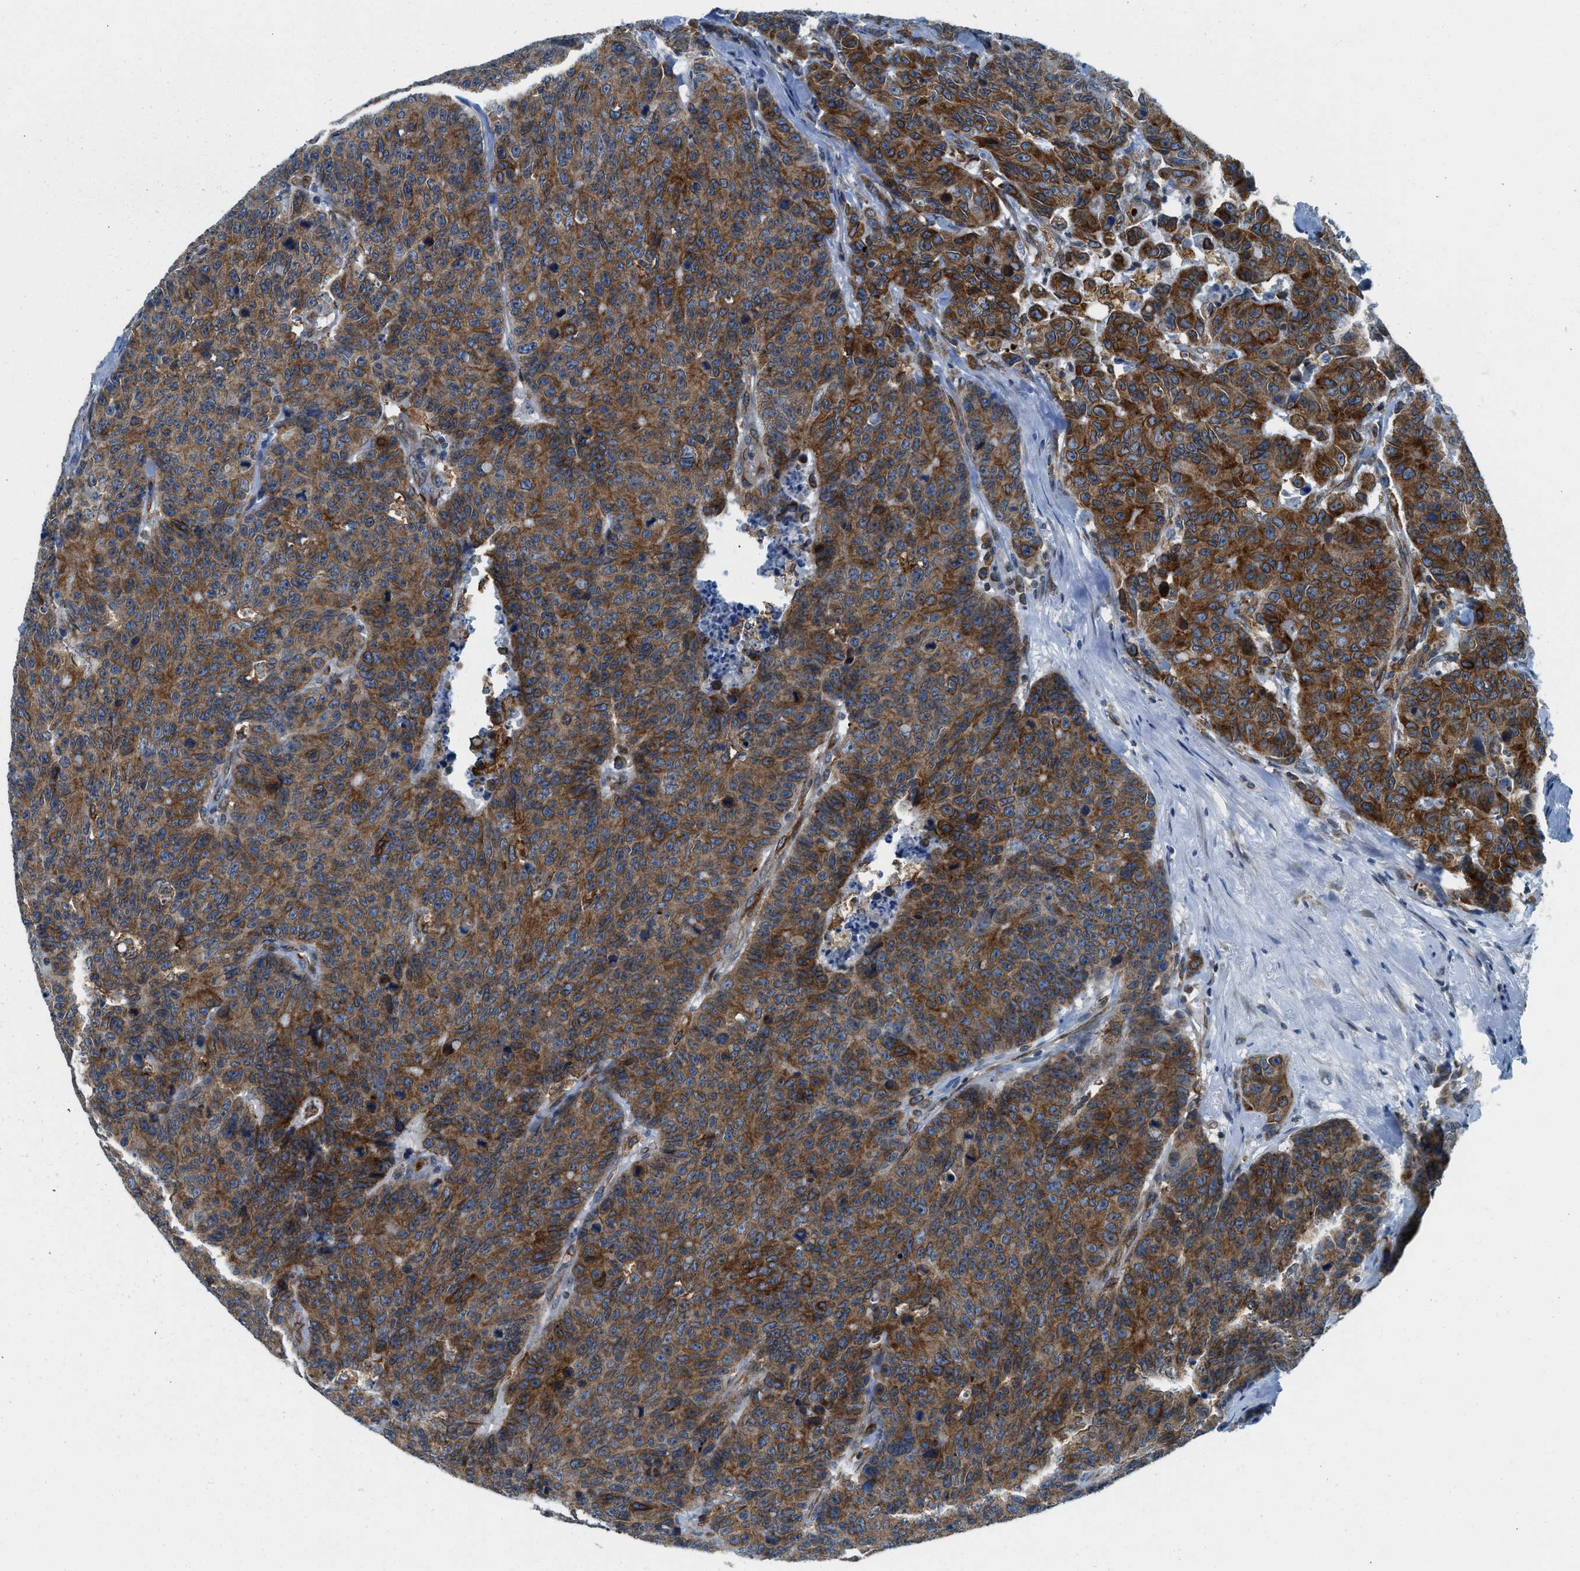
{"staining": {"intensity": "strong", "quantity": ">75%", "location": "cytoplasmic/membranous"}, "tissue": "colorectal cancer", "cell_type": "Tumor cells", "image_type": "cancer", "snomed": [{"axis": "morphology", "description": "Adenocarcinoma, NOS"}, {"axis": "topography", "description": "Colon"}], "caption": "Immunohistochemical staining of human colorectal adenocarcinoma exhibits high levels of strong cytoplasmic/membranous staining in approximately >75% of tumor cells.", "gene": "BCAP31", "patient": {"sex": "female", "age": 86}}